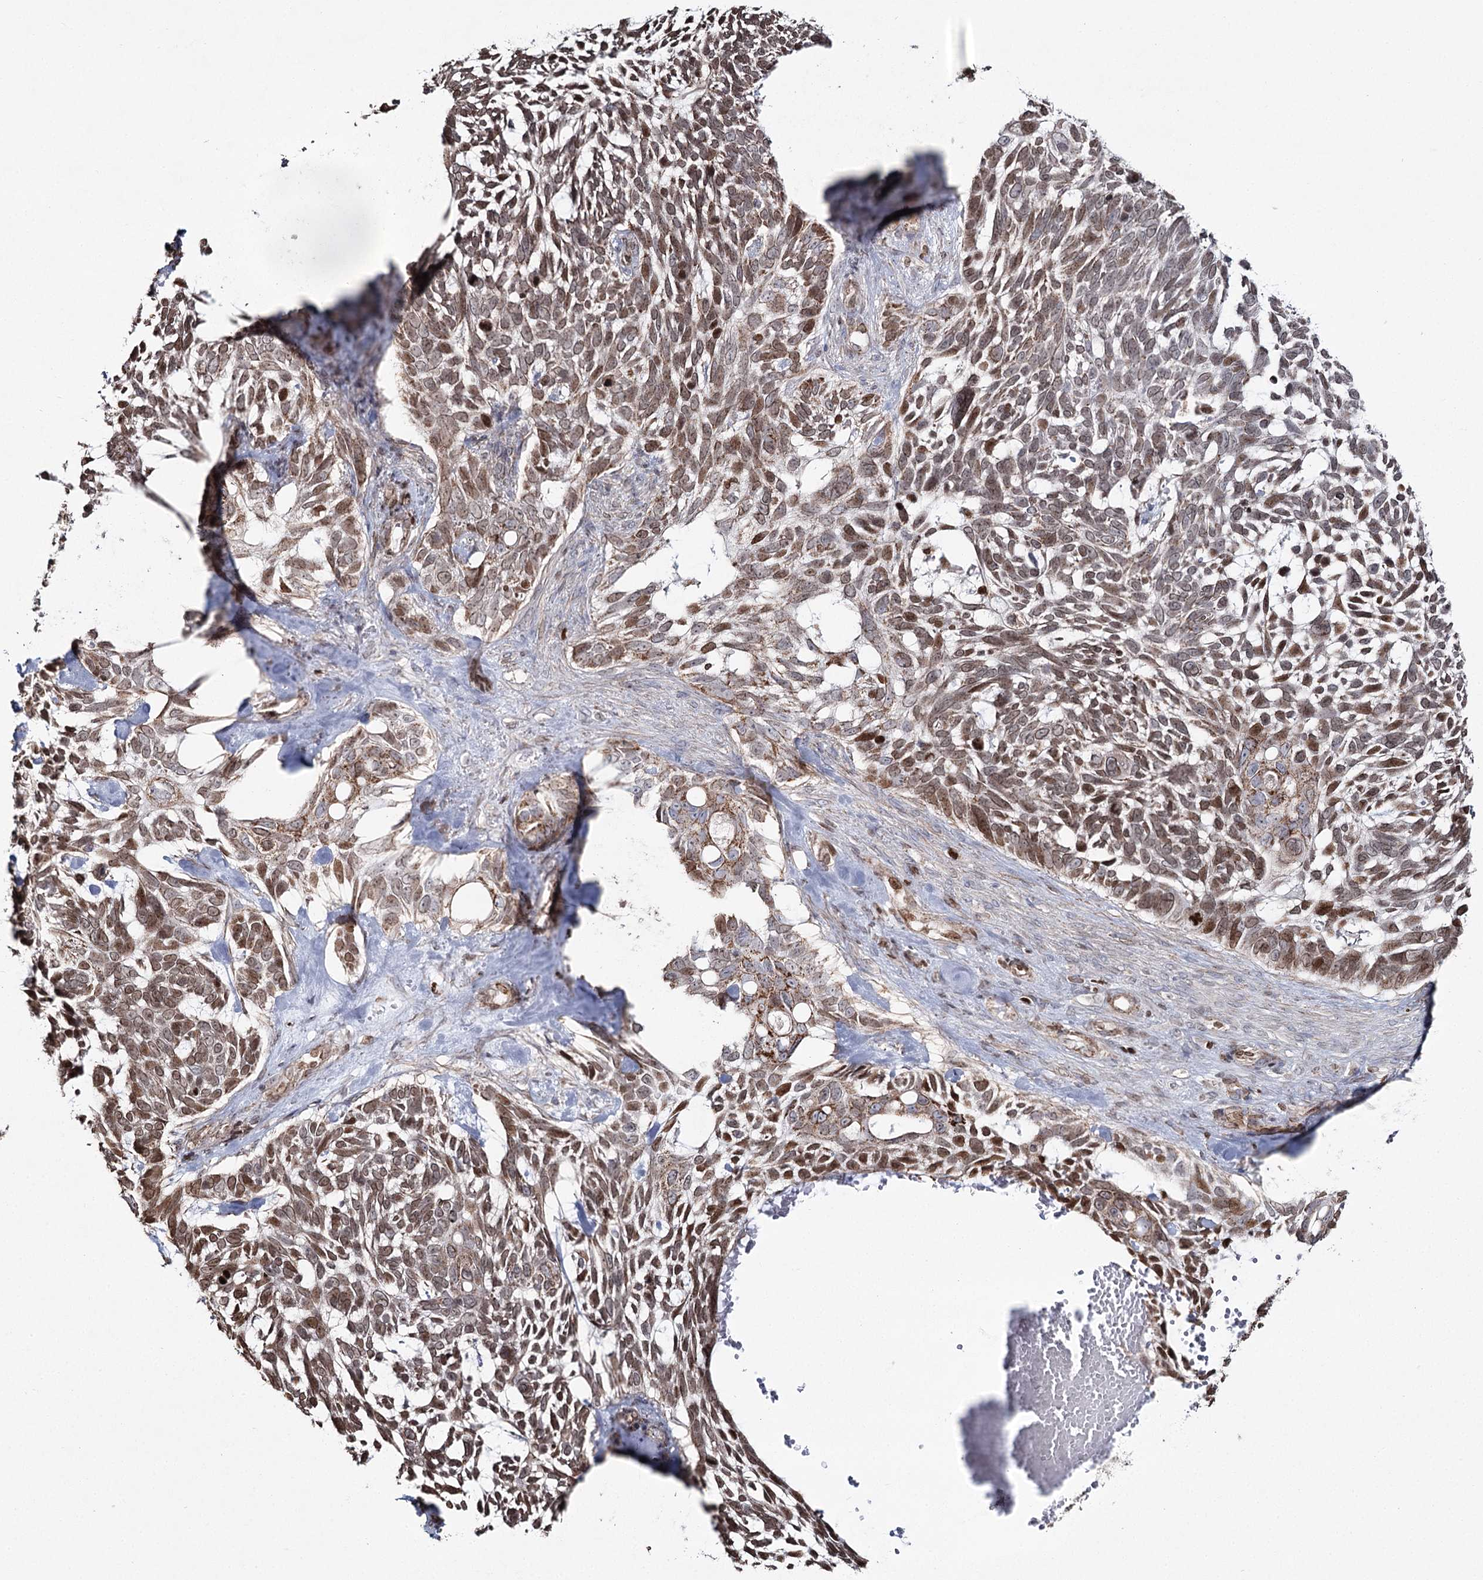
{"staining": {"intensity": "moderate", "quantity": ">75%", "location": "cytoplasmic/membranous,nuclear"}, "tissue": "skin cancer", "cell_type": "Tumor cells", "image_type": "cancer", "snomed": [{"axis": "morphology", "description": "Basal cell carcinoma"}, {"axis": "topography", "description": "Skin"}], "caption": "Moderate cytoplasmic/membranous and nuclear expression is identified in about >75% of tumor cells in skin cancer (basal cell carcinoma).", "gene": "PDHX", "patient": {"sex": "male", "age": 88}}